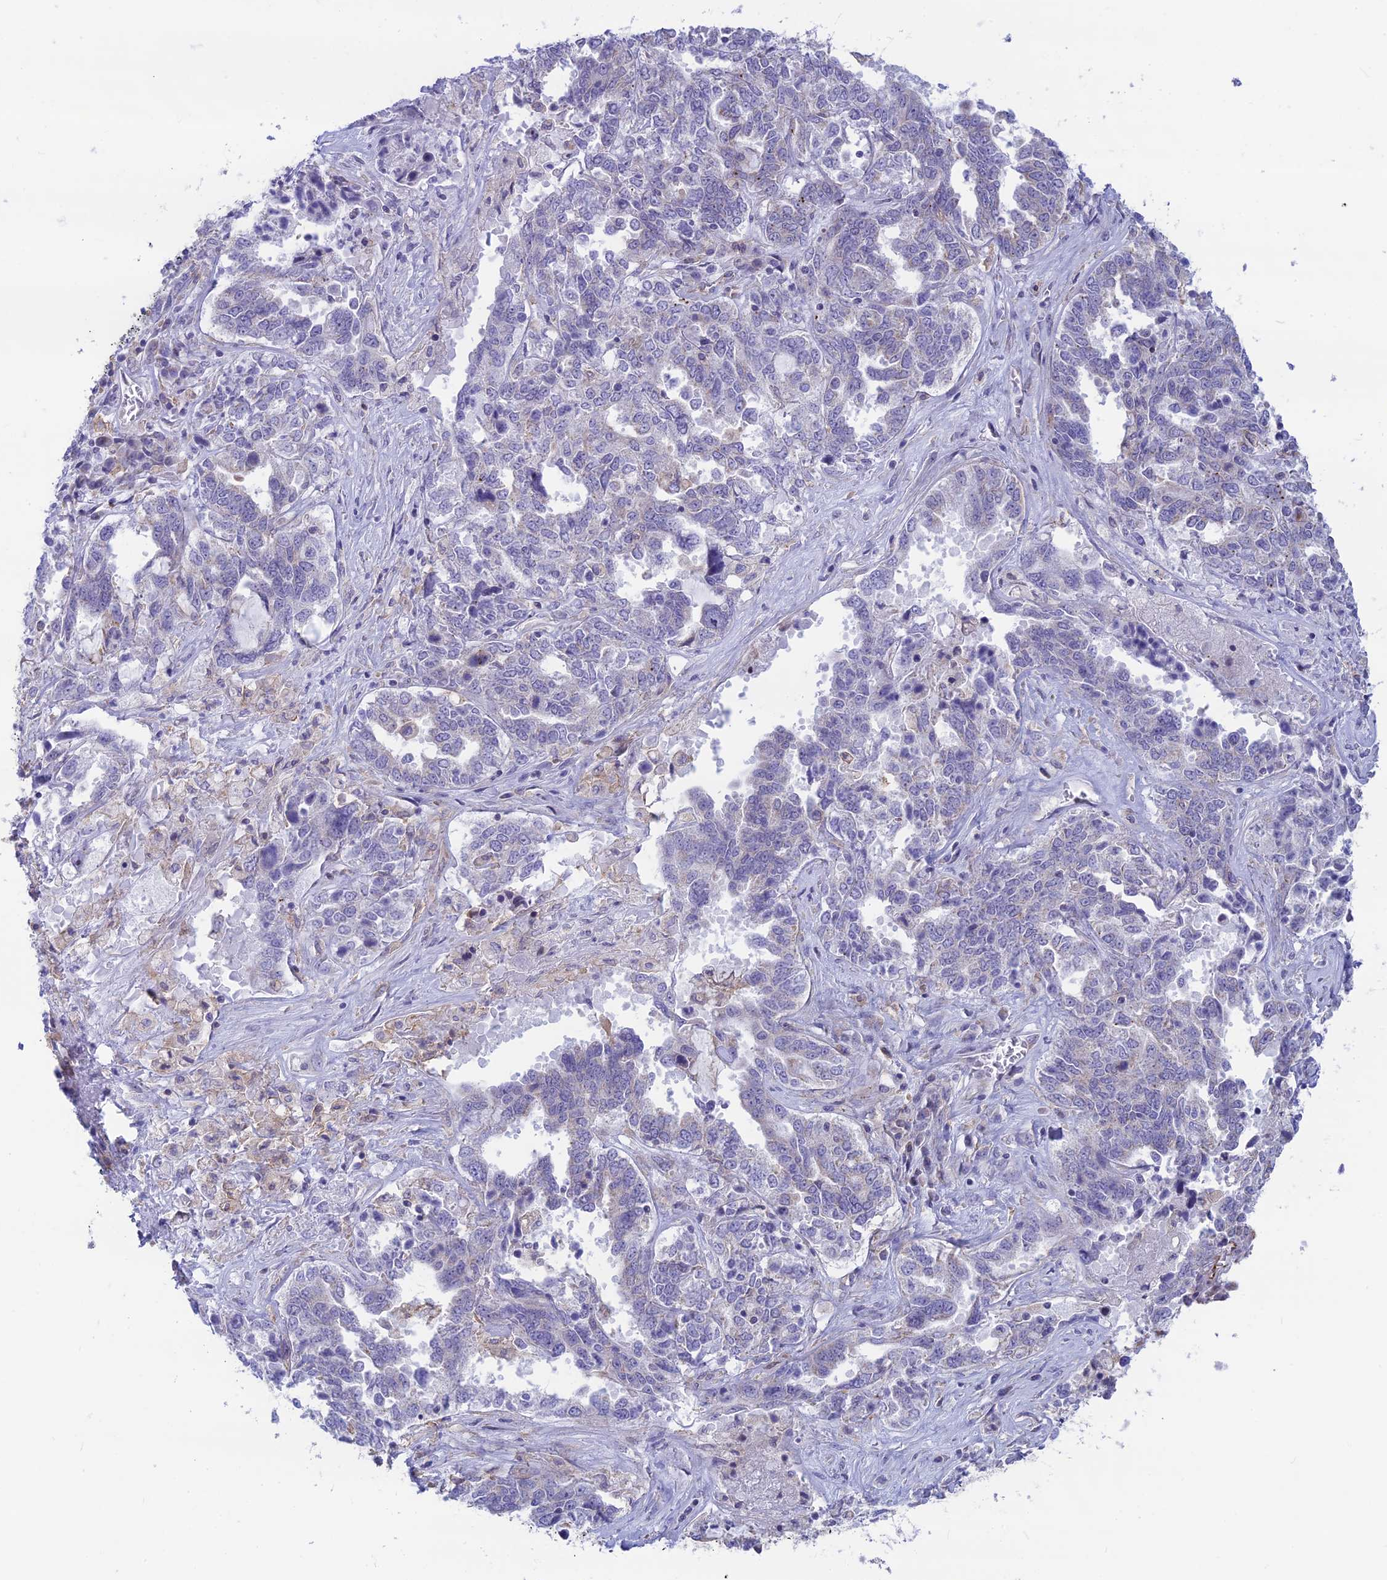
{"staining": {"intensity": "negative", "quantity": "none", "location": "none"}, "tissue": "ovarian cancer", "cell_type": "Tumor cells", "image_type": "cancer", "snomed": [{"axis": "morphology", "description": "Carcinoma, endometroid"}, {"axis": "topography", "description": "Ovary"}], "caption": "Tumor cells show no significant protein positivity in ovarian cancer.", "gene": "PLAC9", "patient": {"sex": "female", "age": 62}}